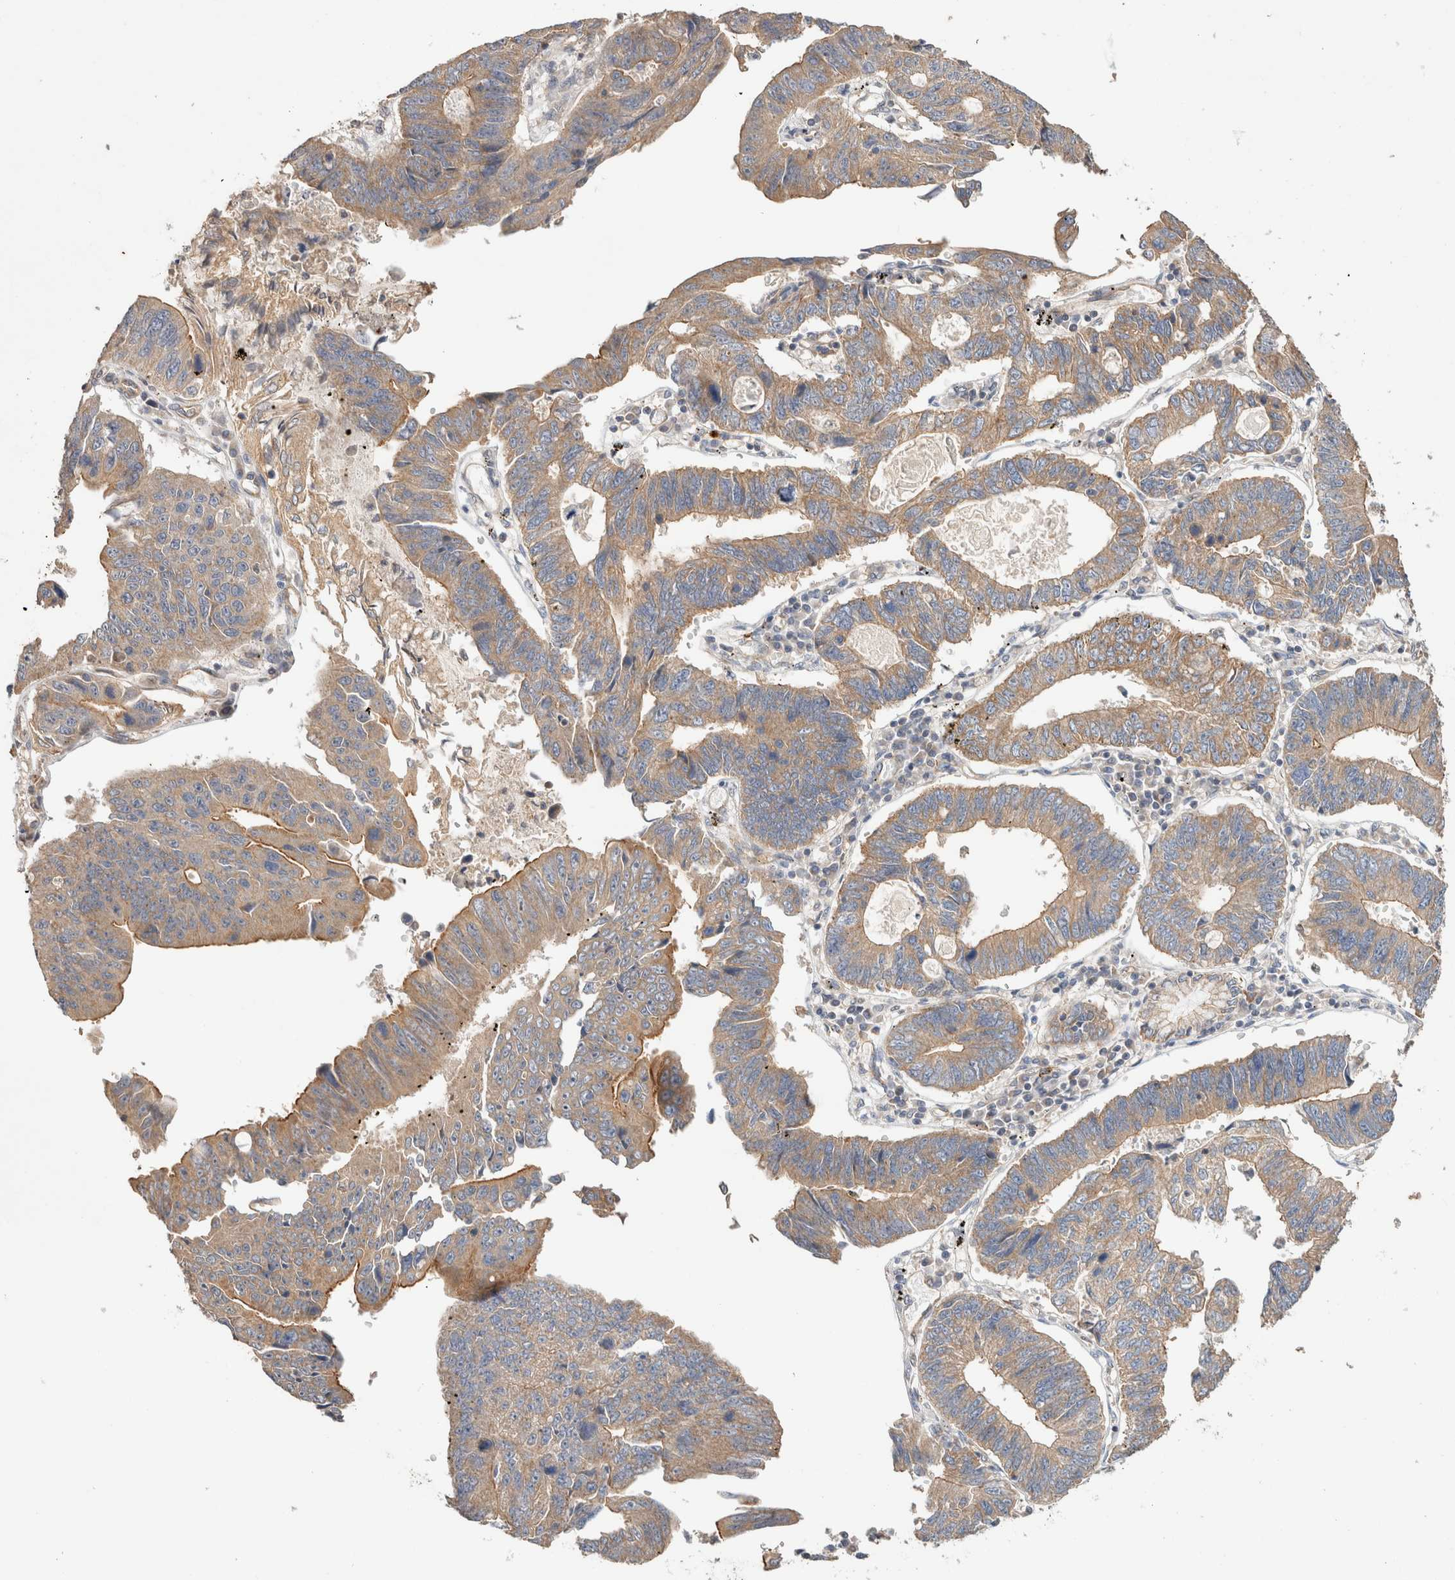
{"staining": {"intensity": "moderate", "quantity": ">75%", "location": "cytoplasmic/membranous"}, "tissue": "stomach cancer", "cell_type": "Tumor cells", "image_type": "cancer", "snomed": [{"axis": "morphology", "description": "Adenocarcinoma, NOS"}, {"axis": "topography", "description": "Stomach"}], "caption": "IHC (DAB (3,3'-diaminobenzidine)) staining of stomach cancer displays moderate cytoplasmic/membranous protein positivity in about >75% of tumor cells.", "gene": "B3GNTL1", "patient": {"sex": "male", "age": 59}}